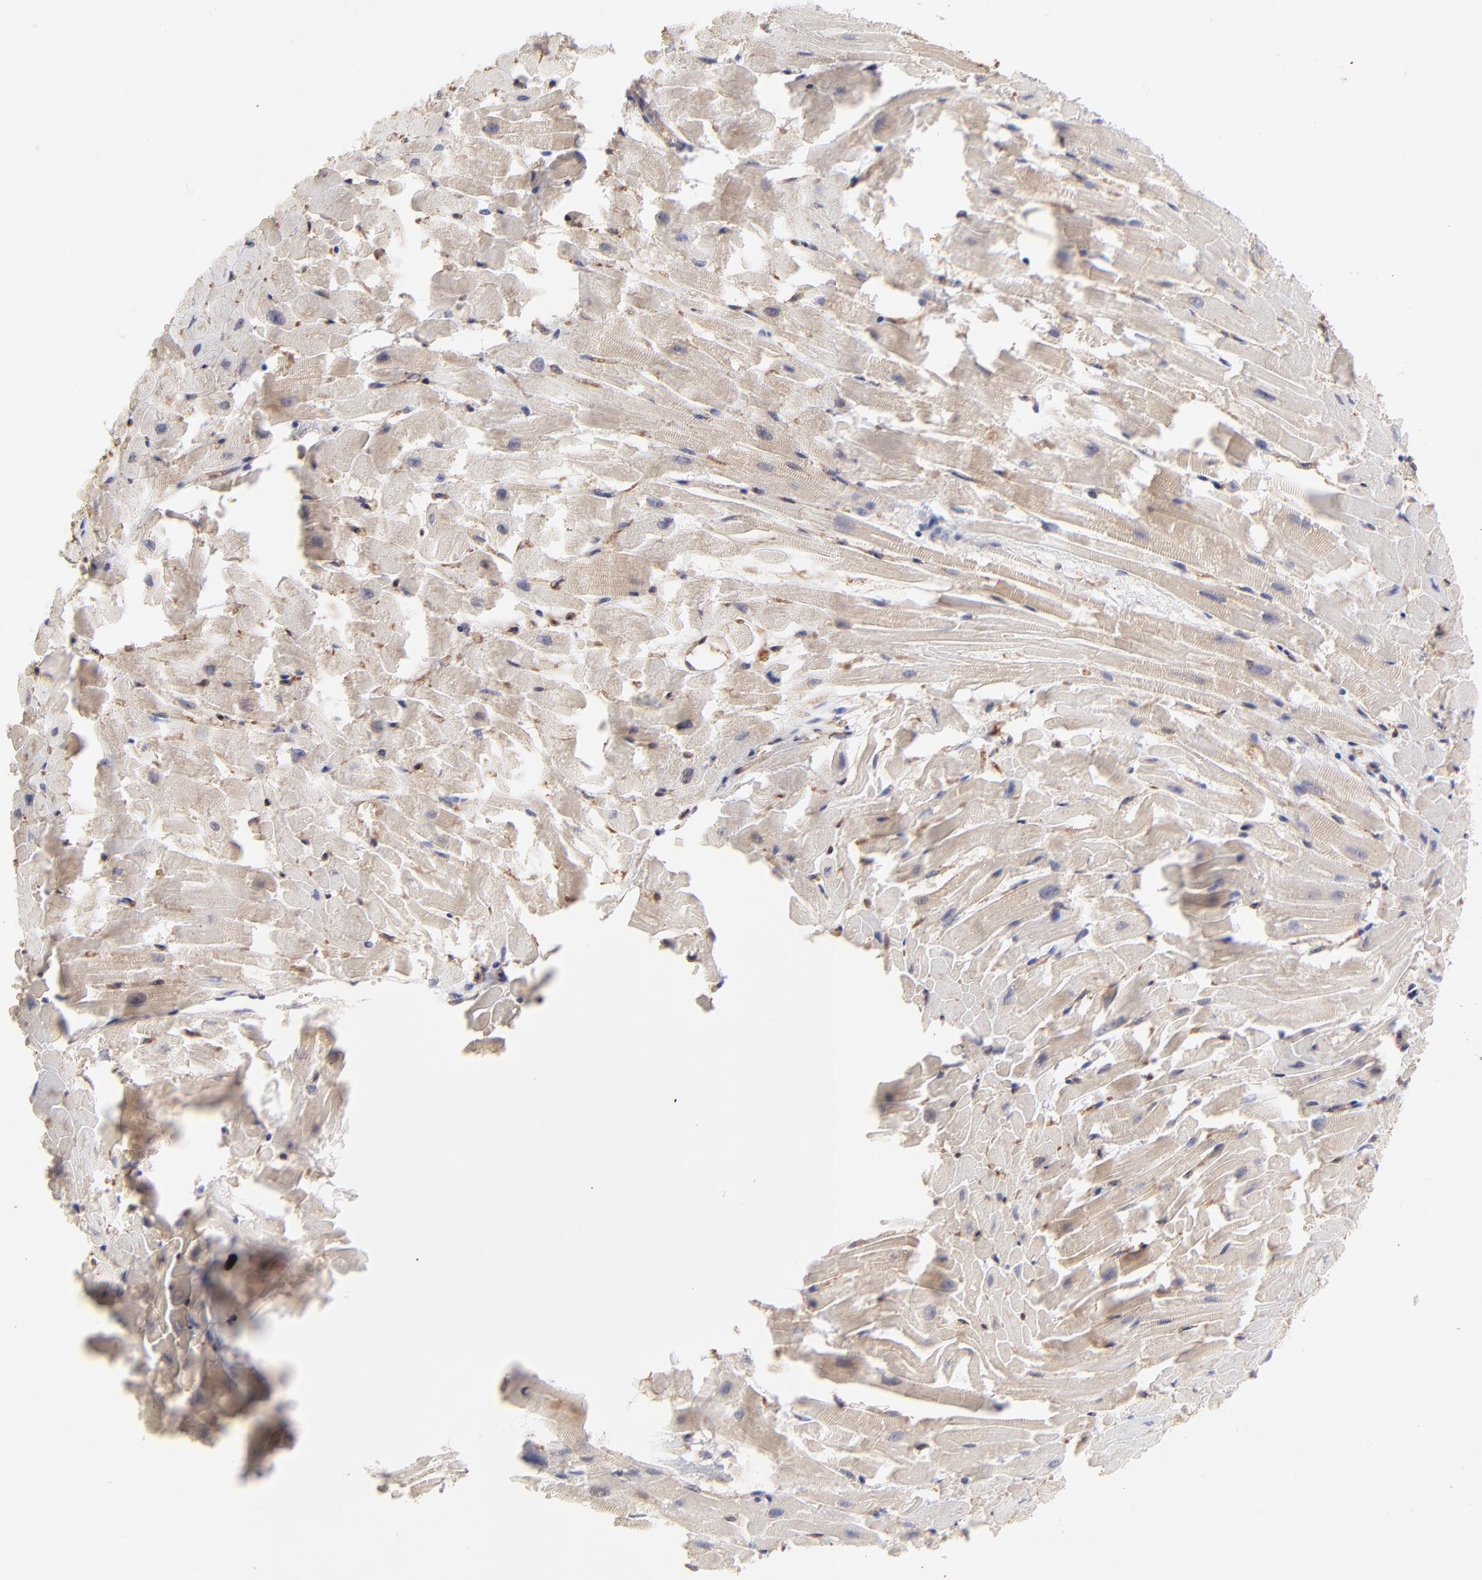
{"staining": {"intensity": "negative", "quantity": "none", "location": "none"}, "tissue": "heart muscle", "cell_type": "Cardiomyocytes", "image_type": "normal", "snomed": [{"axis": "morphology", "description": "Normal tissue, NOS"}, {"axis": "topography", "description": "Heart"}], "caption": "Histopathology image shows no protein staining in cardiomyocytes of unremarkable heart muscle. (DAB IHC with hematoxylin counter stain).", "gene": "GART", "patient": {"sex": "female", "age": 19}}